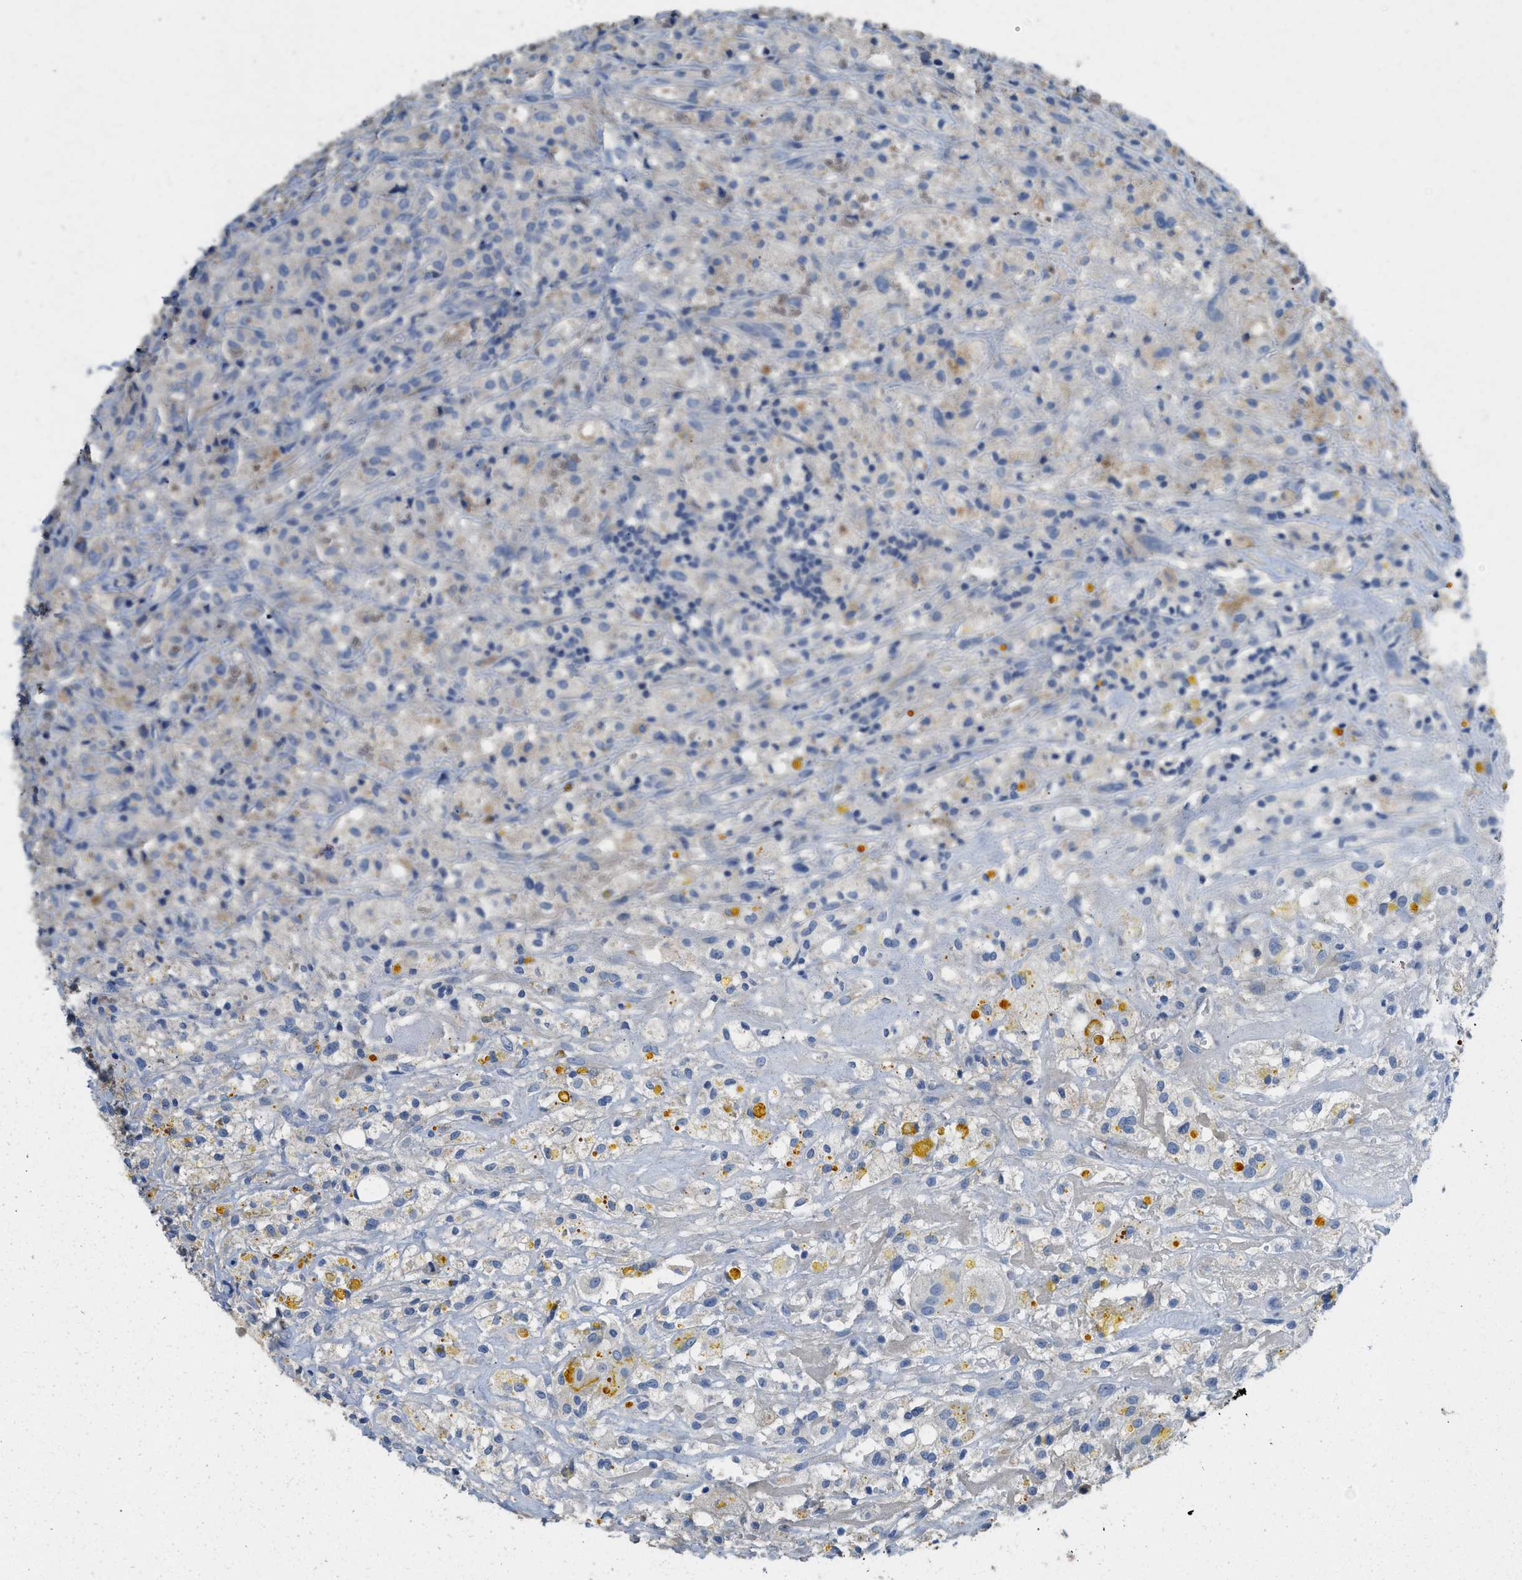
{"staining": {"intensity": "negative", "quantity": "none", "location": "none"}, "tissue": "testis cancer", "cell_type": "Tumor cells", "image_type": "cancer", "snomed": [{"axis": "morphology", "description": "Carcinoma, Embryonal, NOS"}, {"axis": "topography", "description": "Testis"}], "caption": "This is an immunohistochemistry photomicrograph of testis embryonal carcinoma. There is no staining in tumor cells.", "gene": "C1S", "patient": {"sex": "male", "age": 2}}